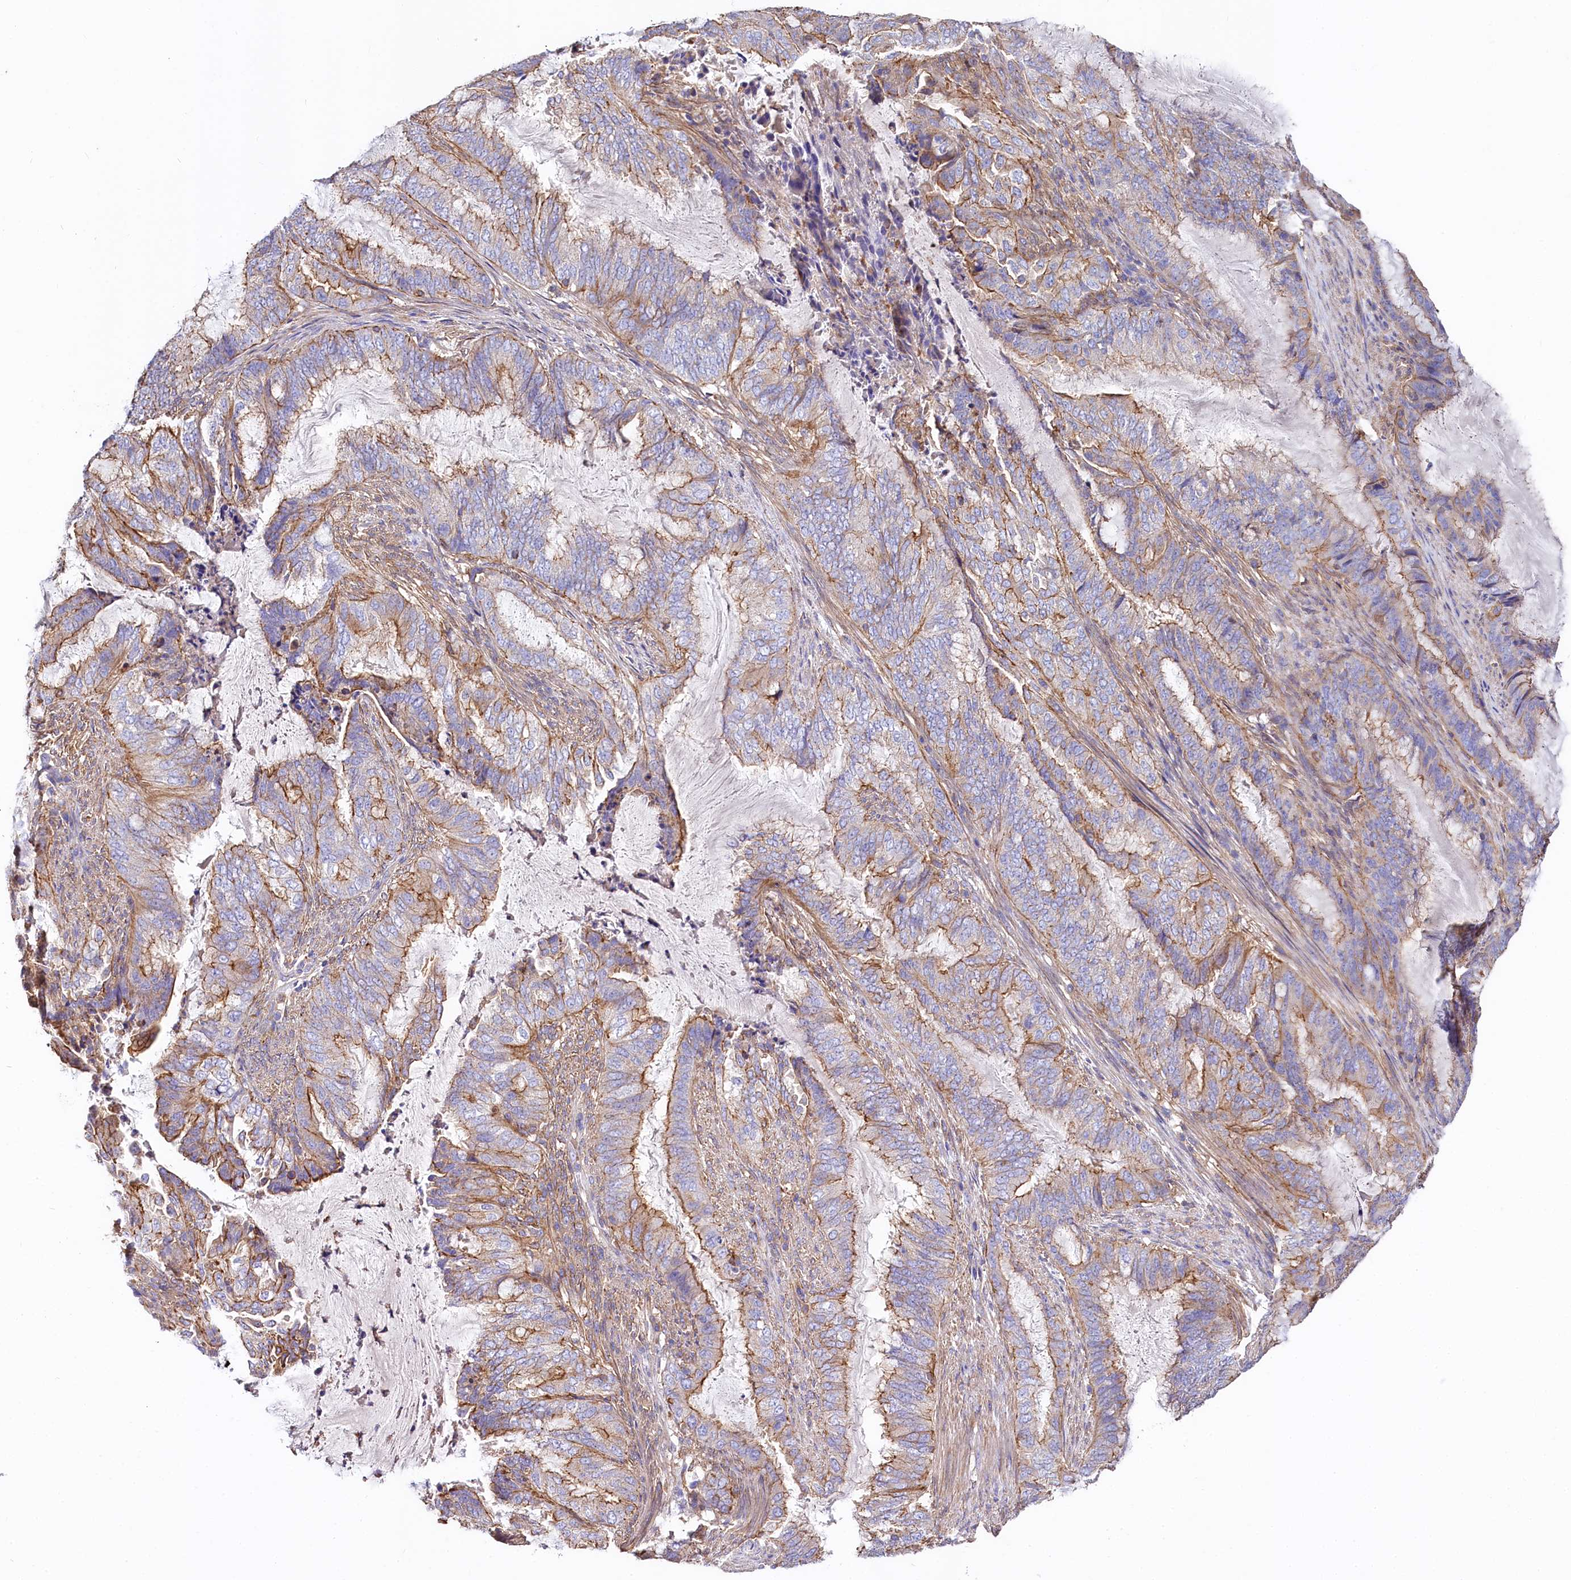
{"staining": {"intensity": "moderate", "quantity": "25%-75%", "location": "cytoplasmic/membranous"}, "tissue": "endometrial cancer", "cell_type": "Tumor cells", "image_type": "cancer", "snomed": [{"axis": "morphology", "description": "Adenocarcinoma, NOS"}, {"axis": "topography", "description": "Endometrium"}], "caption": "Human endometrial cancer (adenocarcinoma) stained with a protein marker demonstrates moderate staining in tumor cells.", "gene": "FCHSD2", "patient": {"sex": "female", "age": 51}}